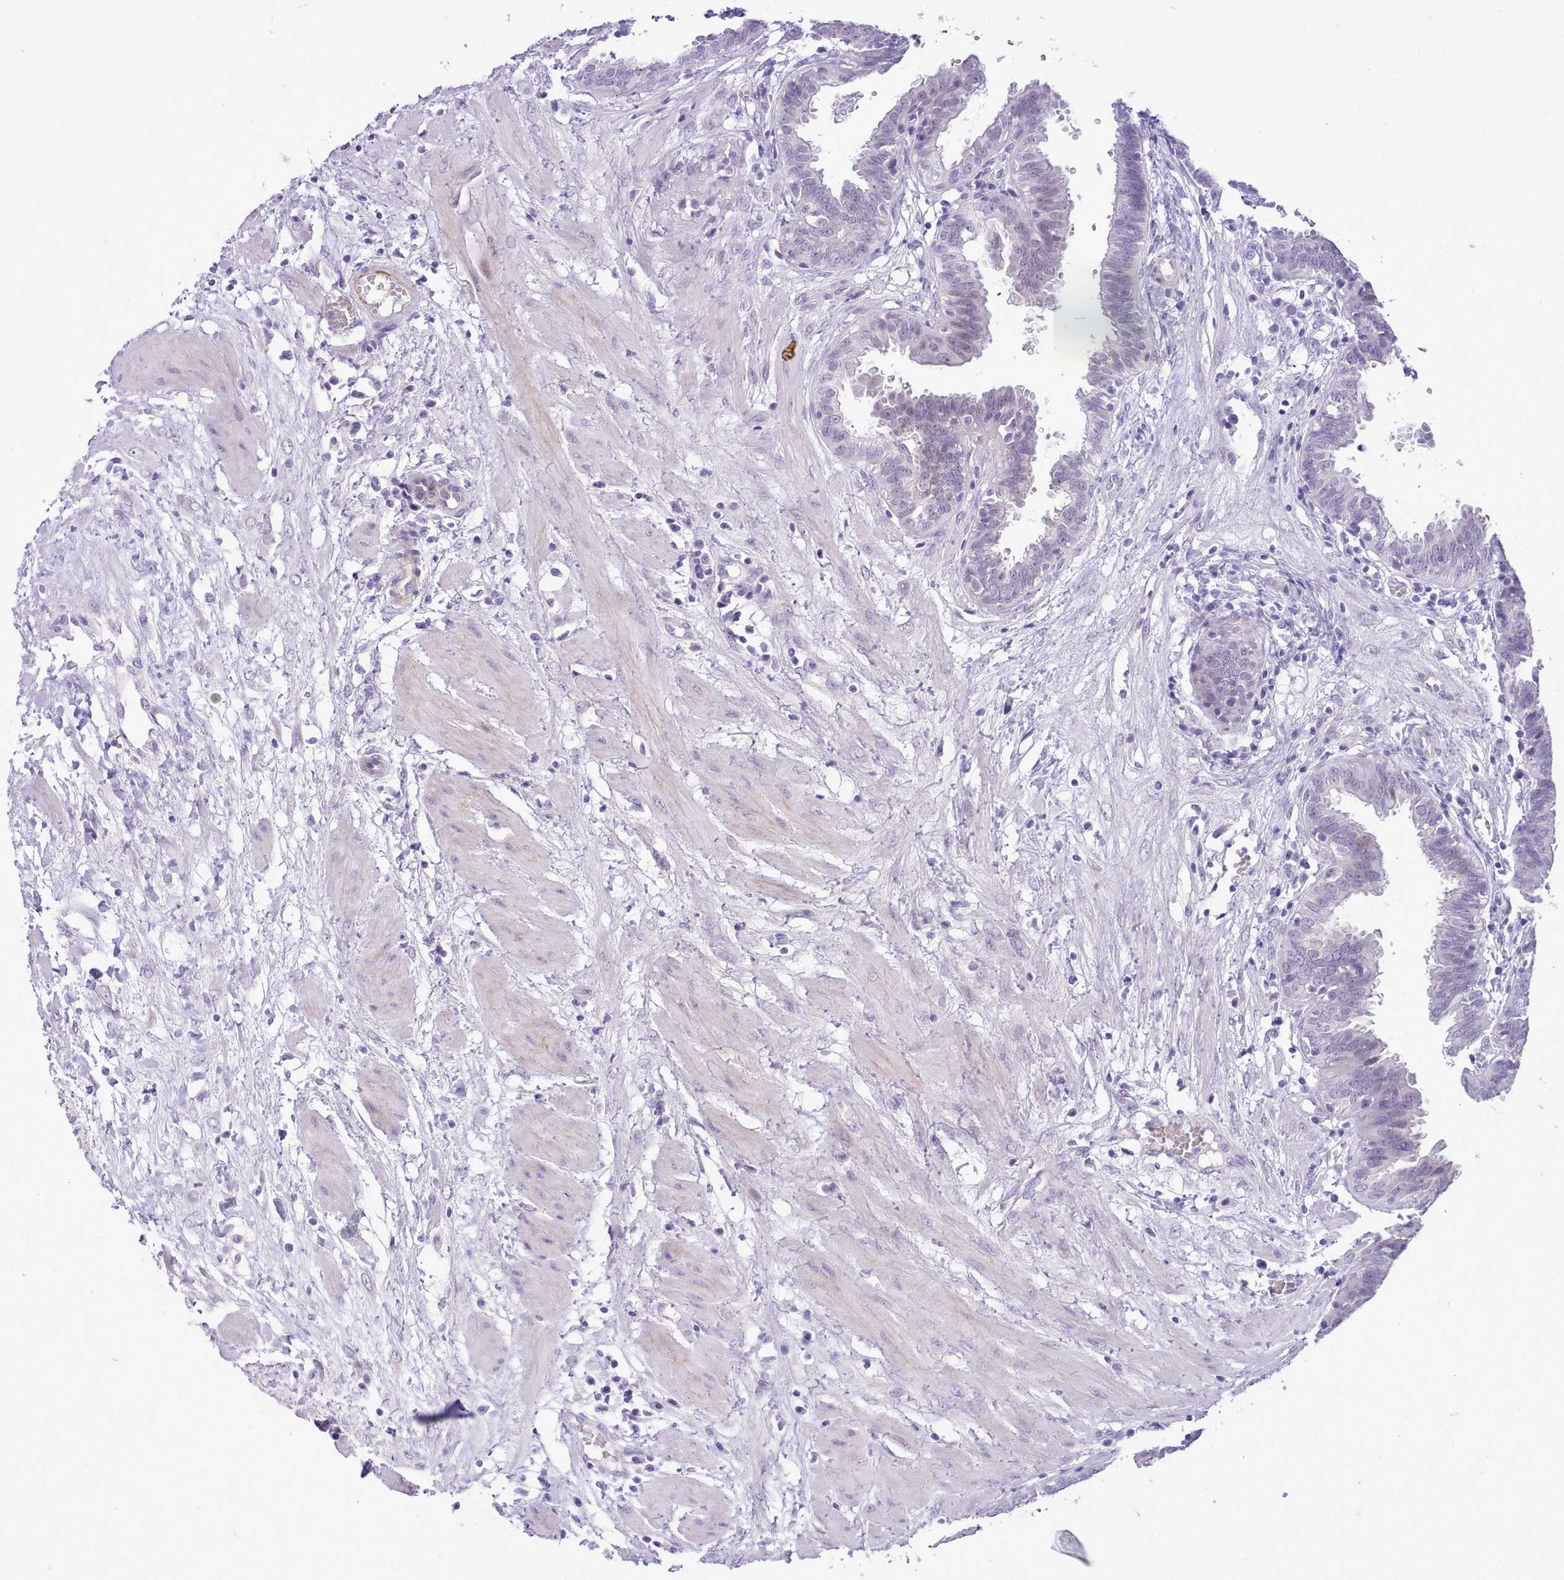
{"staining": {"intensity": "negative", "quantity": "none", "location": "none"}, "tissue": "fallopian tube", "cell_type": "Glandular cells", "image_type": "normal", "snomed": [{"axis": "morphology", "description": "Normal tissue, NOS"}, {"axis": "topography", "description": "Fallopian tube"}, {"axis": "topography", "description": "Placenta"}], "caption": "Immunohistochemical staining of normal human fallopian tube demonstrates no significant expression in glandular cells.", "gene": "LRRC37A2", "patient": {"sex": "female", "age": 32}}